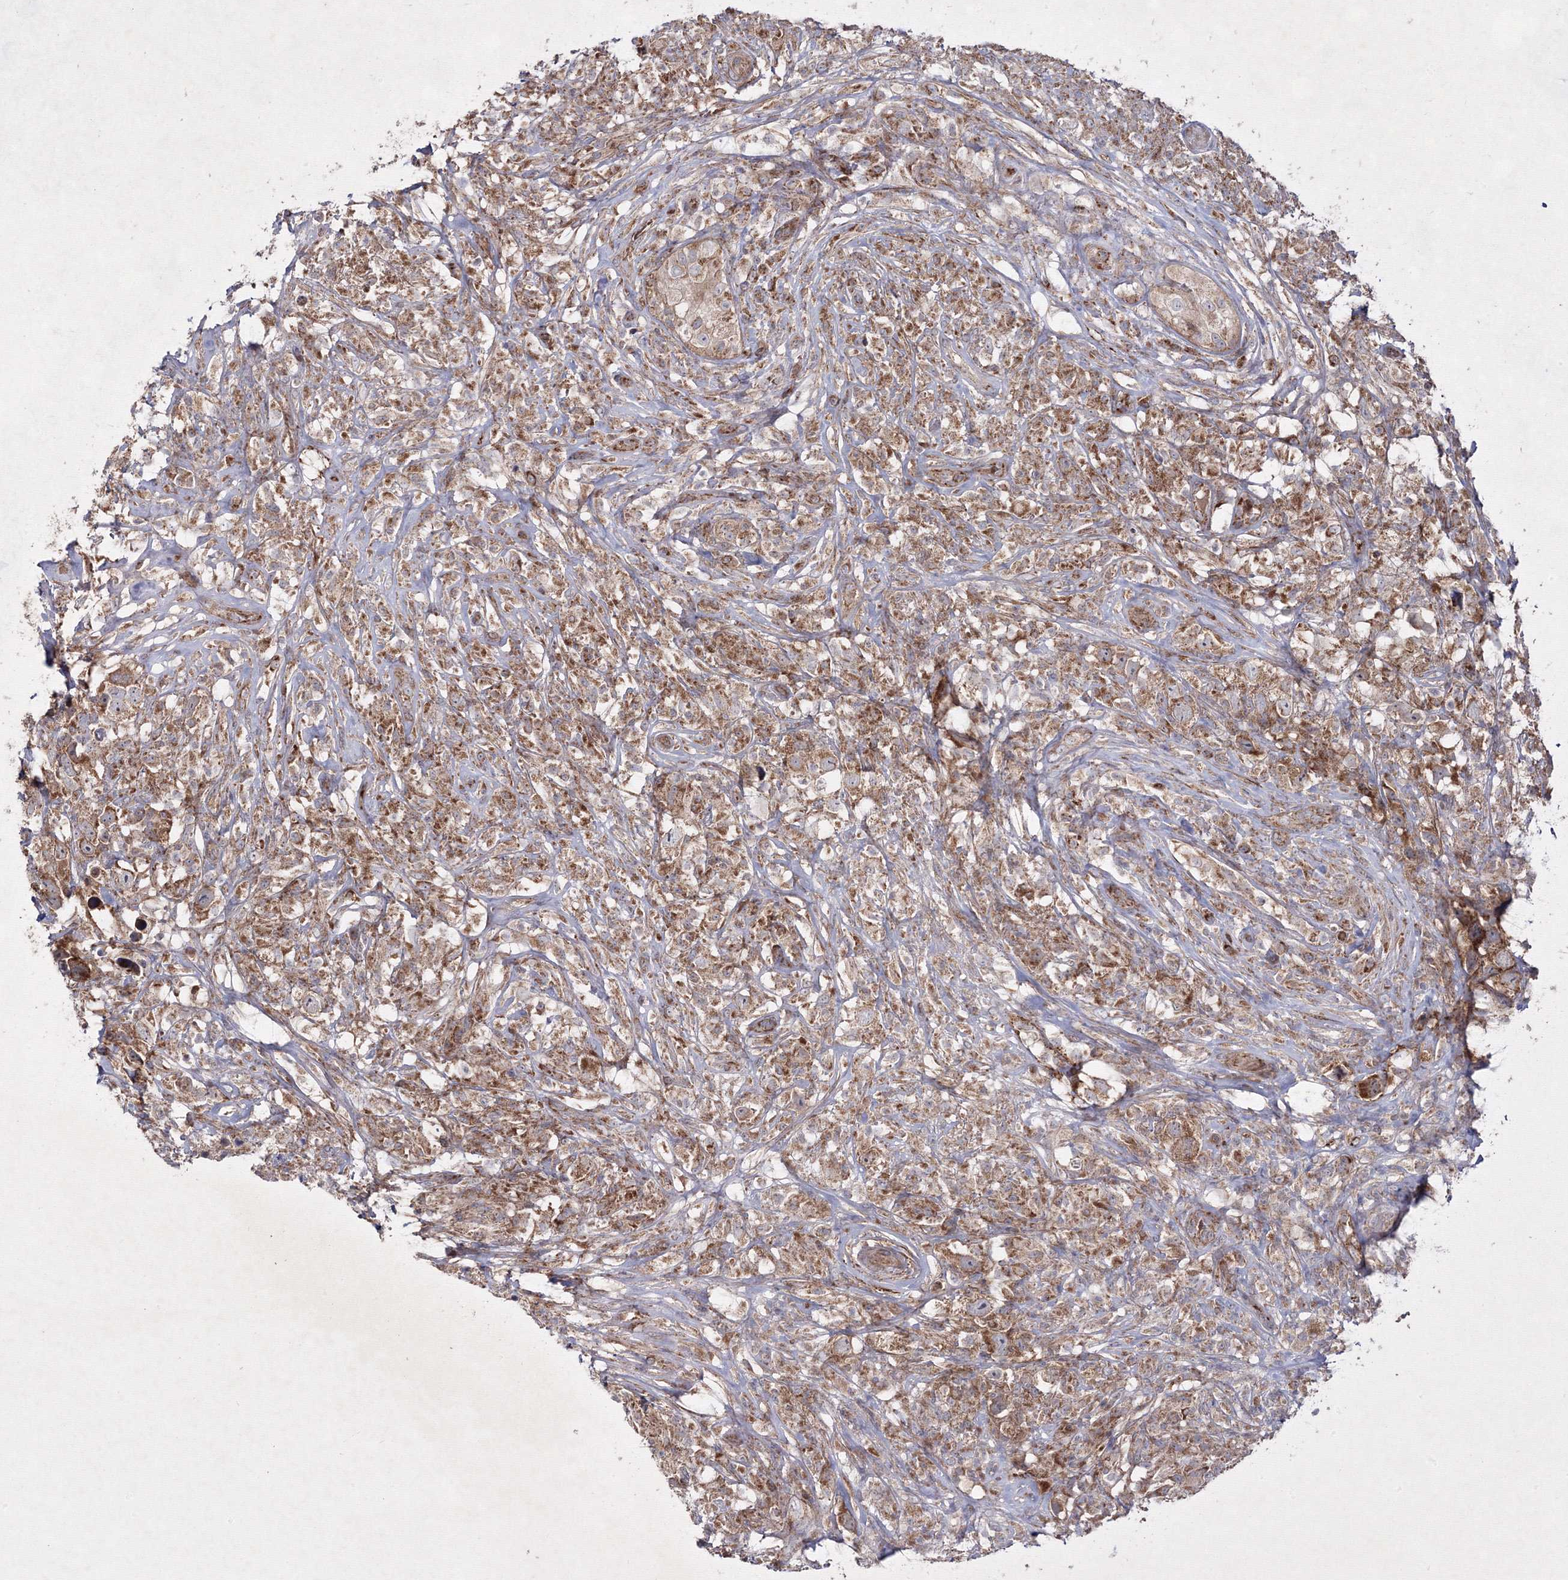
{"staining": {"intensity": "moderate", "quantity": ">75%", "location": "cytoplasmic/membranous"}, "tissue": "testis cancer", "cell_type": "Tumor cells", "image_type": "cancer", "snomed": [{"axis": "morphology", "description": "Seminoma, NOS"}, {"axis": "topography", "description": "Testis"}], "caption": "High-magnification brightfield microscopy of seminoma (testis) stained with DAB (brown) and counterstained with hematoxylin (blue). tumor cells exhibit moderate cytoplasmic/membranous staining is appreciated in approximately>75% of cells.", "gene": "GFM1", "patient": {"sex": "male", "age": 49}}